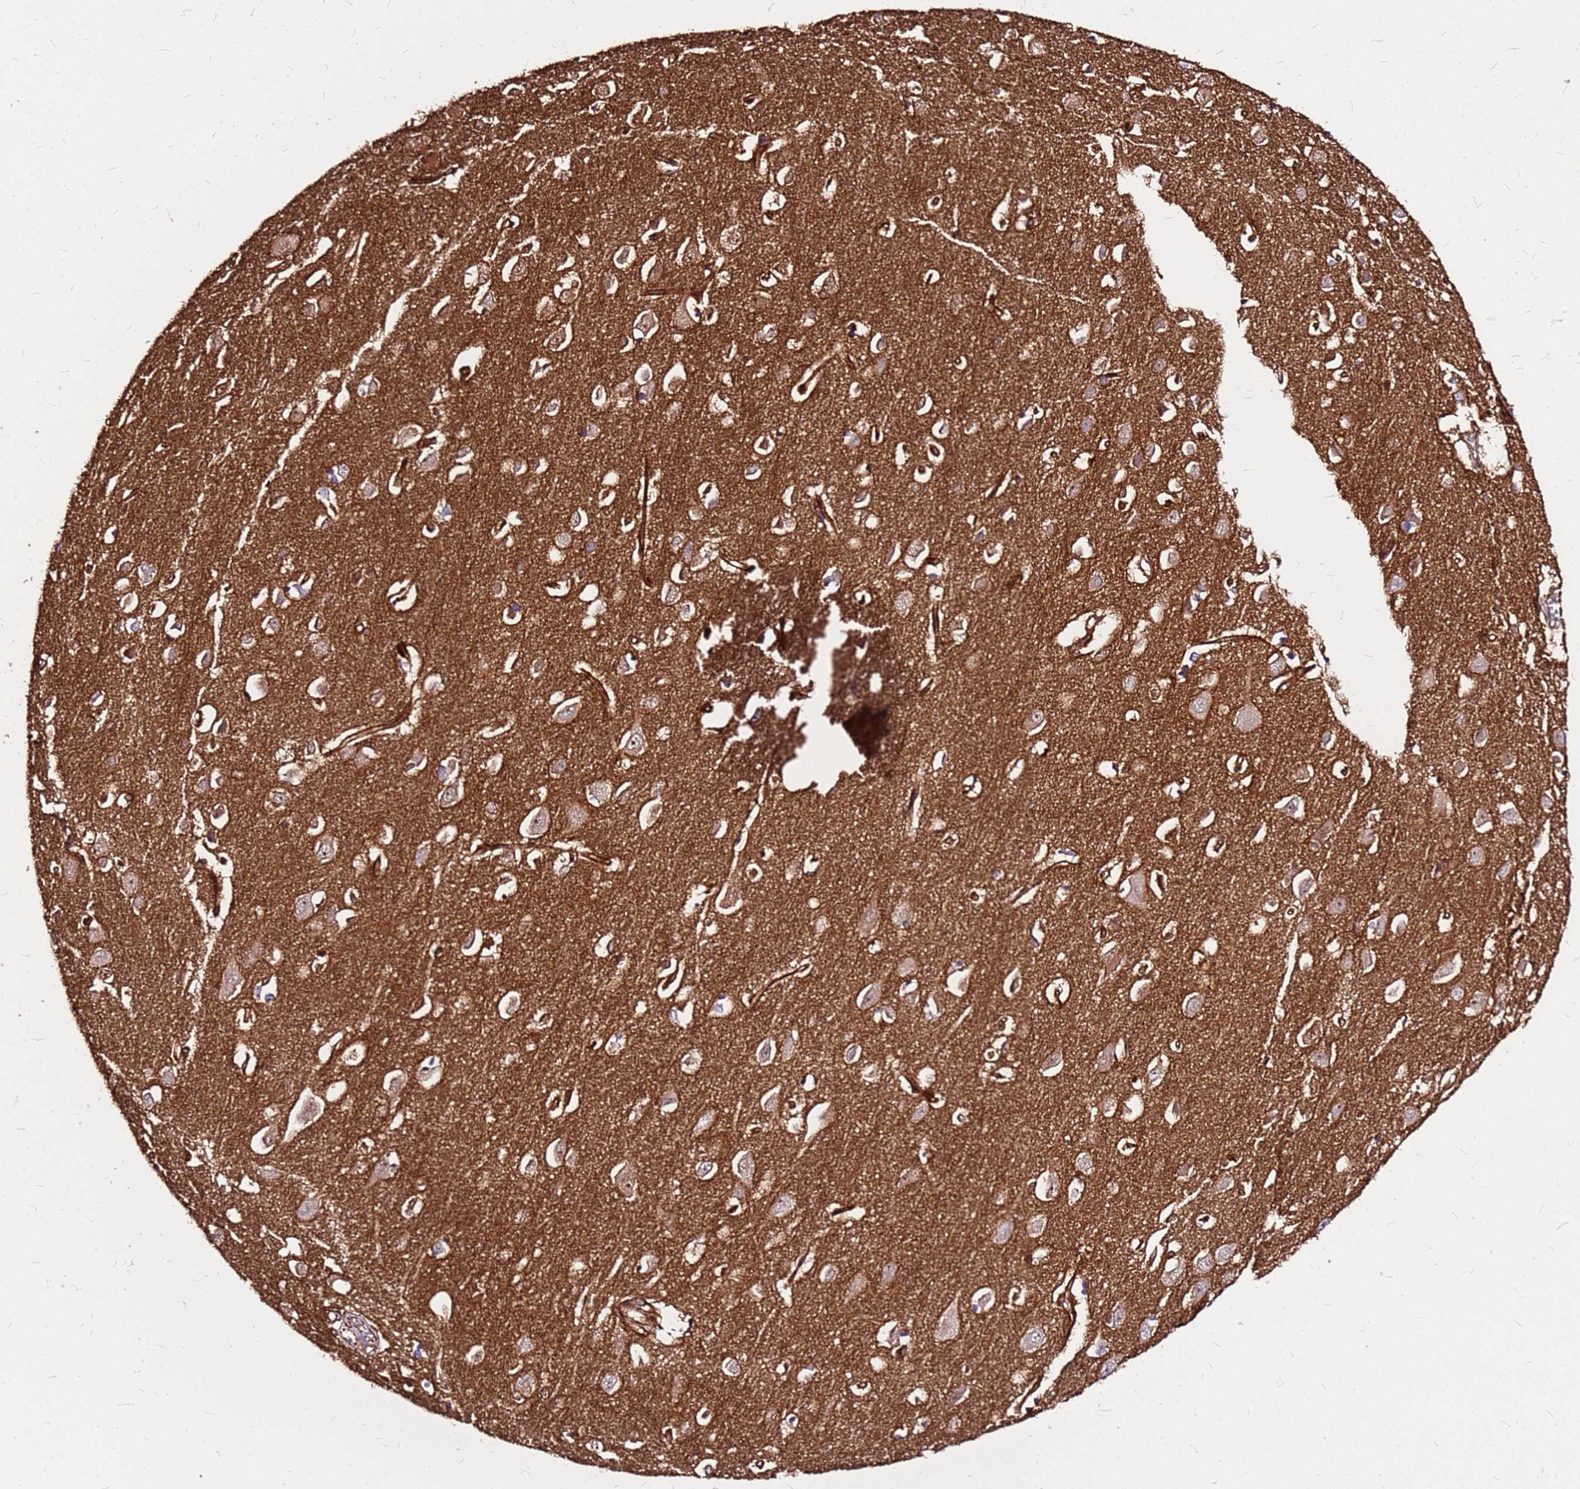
{"staining": {"intensity": "moderate", "quantity": ">75%", "location": "cytoplasmic/membranous"}, "tissue": "cerebral cortex", "cell_type": "Endothelial cells", "image_type": "normal", "snomed": [{"axis": "morphology", "description": "Normal tissue, NOS"}, {"axis": "topography", "description": "Cerebral cortex"}], "caption": "An IHC photomicrograph of unremarkable tissue is shown. Protein staining in brown labels moderate cytoplasmic/membranous positivity in cerebral cortex within endothelial cells. (Stains: DAB in brown, nuclei in blue, Microscopy: brightfield microscopy at high magnification).", "gene": "TOPAZ1", "patient": {"sex": "female", "age": 64}}